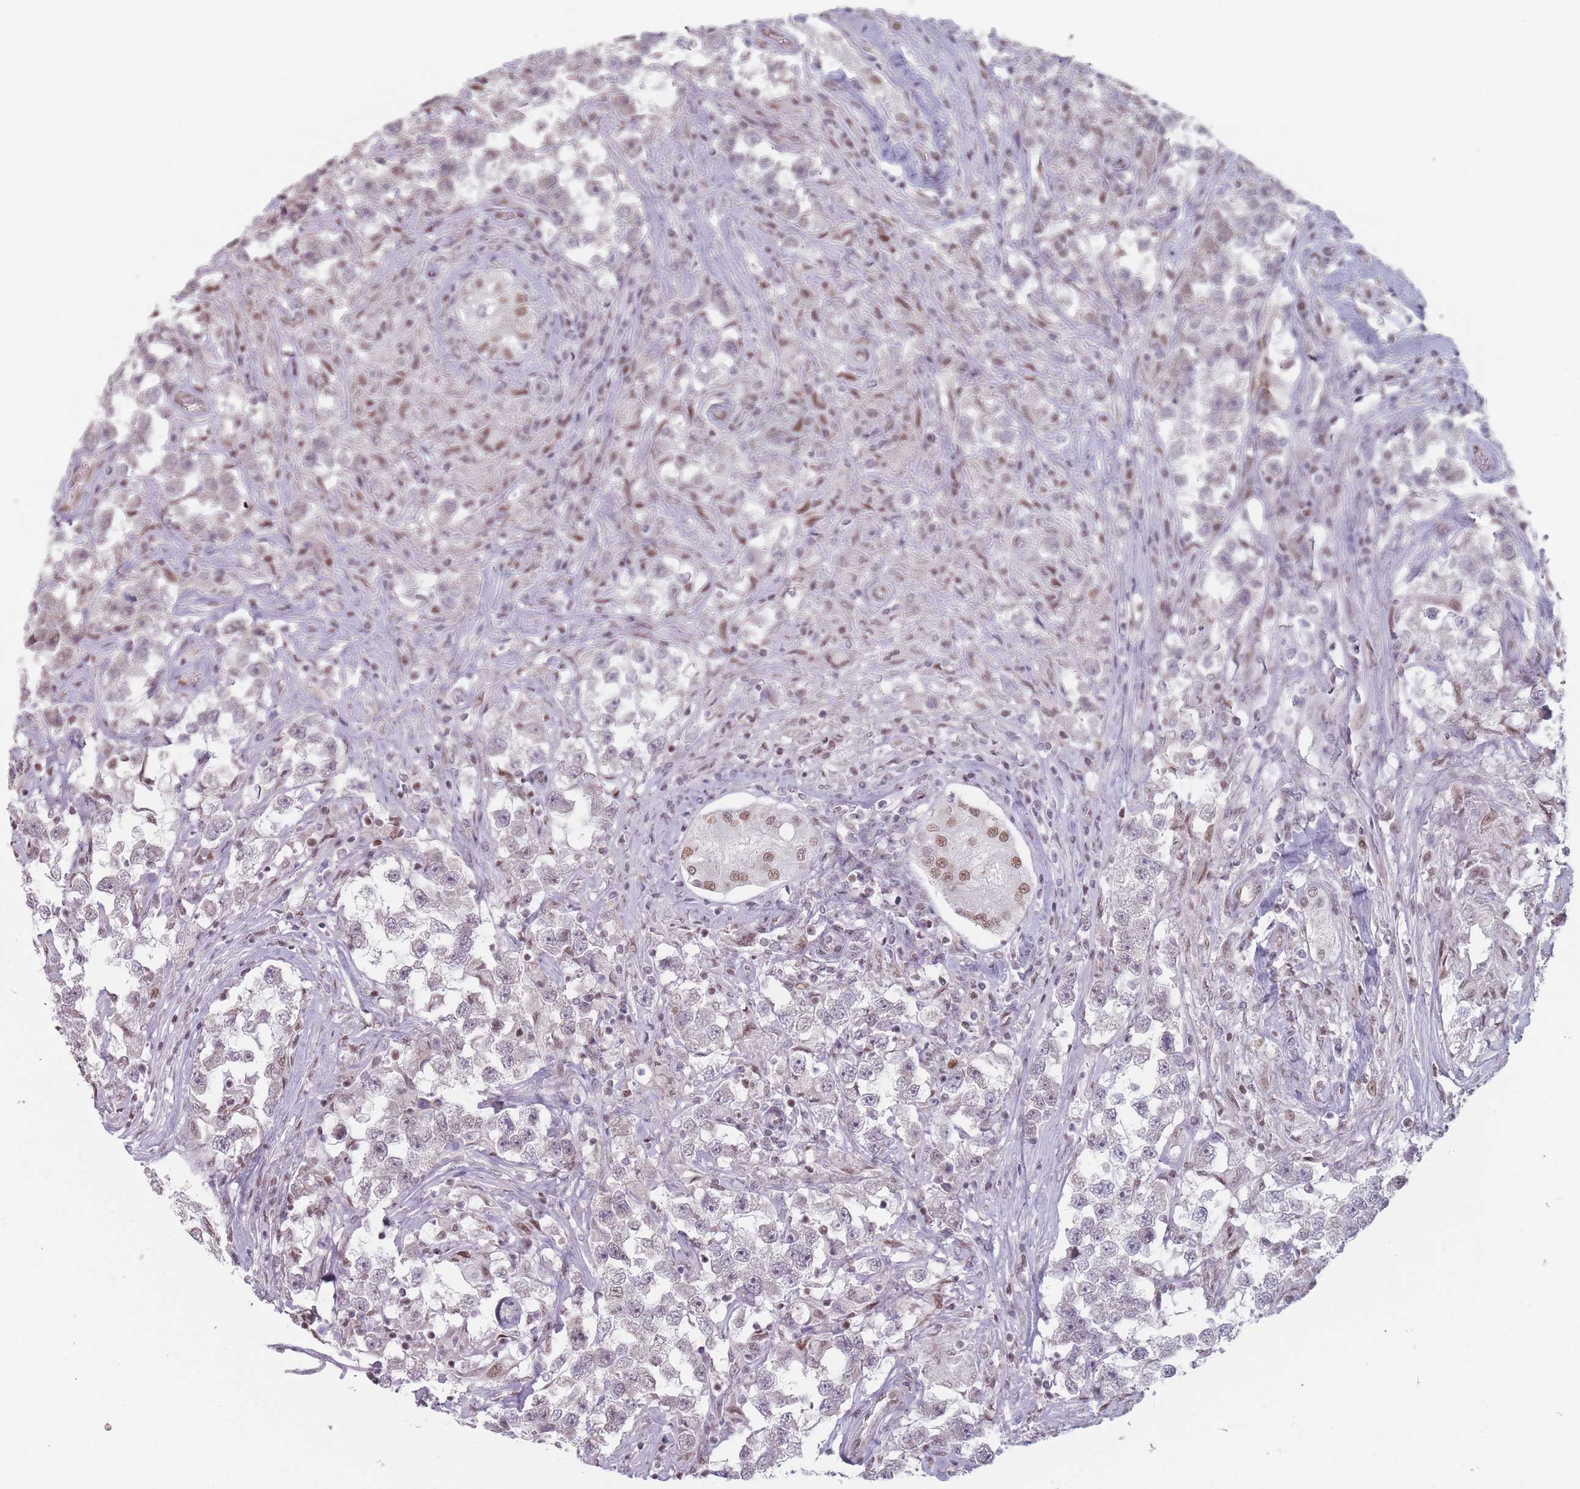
{"staining": {"intensity": "negative", "quantity": "none", "location": "none"}, "tissue": "testis cancer", "cell_type": "Tumor cells", "image_type": "cancer", "snomed": [{"axis": "morphology", "description": "Seminoma, NOS"}, {"axis": "topography", "description": "Testis"}], "caption": "Immunohistochemistry (IHC) micrograph of testis cancer (seminoma) stained for a protein (brown), which exhibits no positivity in tumor cells.", "gene": "SH3BGRL2", "patient": {"sex": "male", "age": 46}}